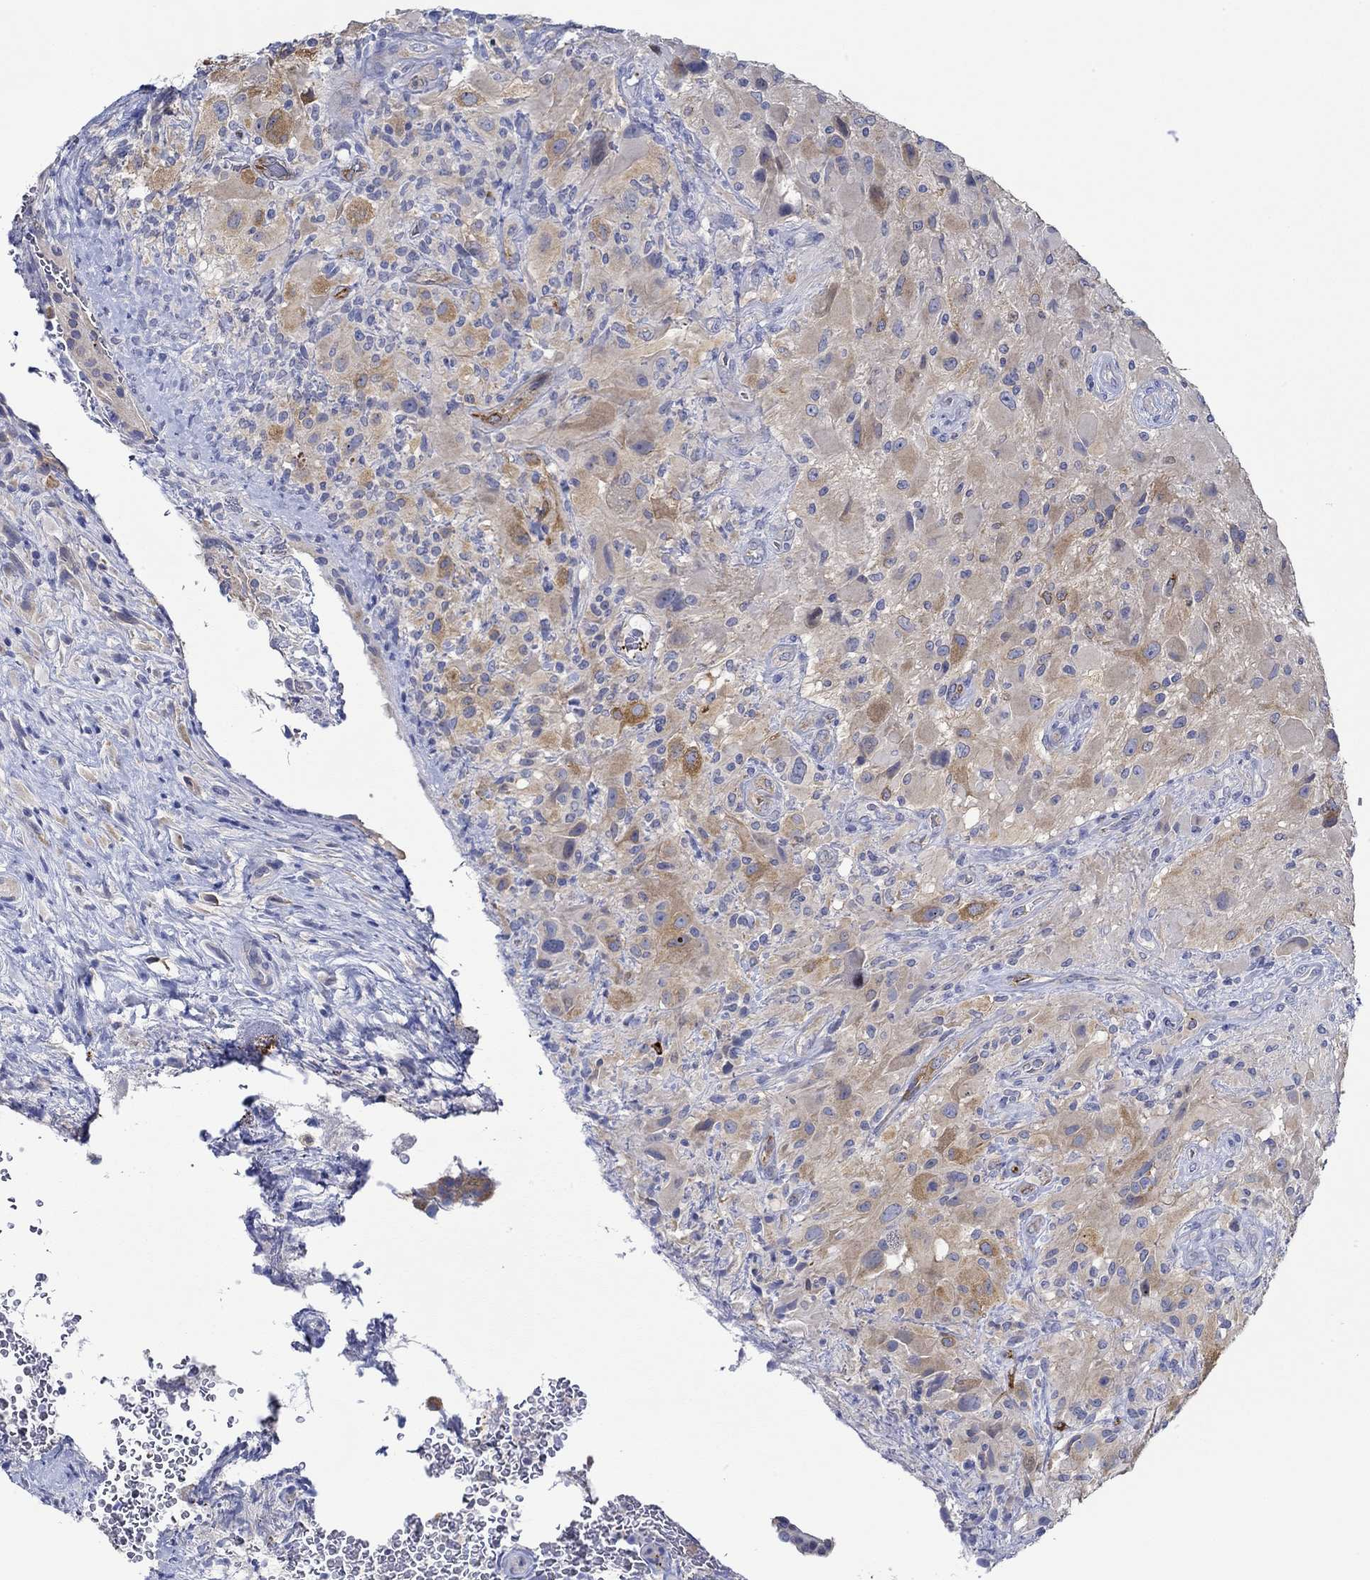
{"staining": {"intensity": "moderate", "quantity": "<25%", "location": "cytoplasmic/membranous"}, "tissue": "glioma", "cell_type": "Tumor cells", "image_type": "cancer", "snomed": [{"axis": "morphology", "description": "Glioma, malignant, High grade"}, {"axis": "topography", "description": "Cerebral cortex"}], "caption": "This photomicrograph demonstrates IHC staining of malignant glioma (high-grade), with low moderate cytoplasmic/membranous staining in about <25% of tumor cells.", "gene": "SLC27A3", "patient": {"sex": "male", "age": 35}}